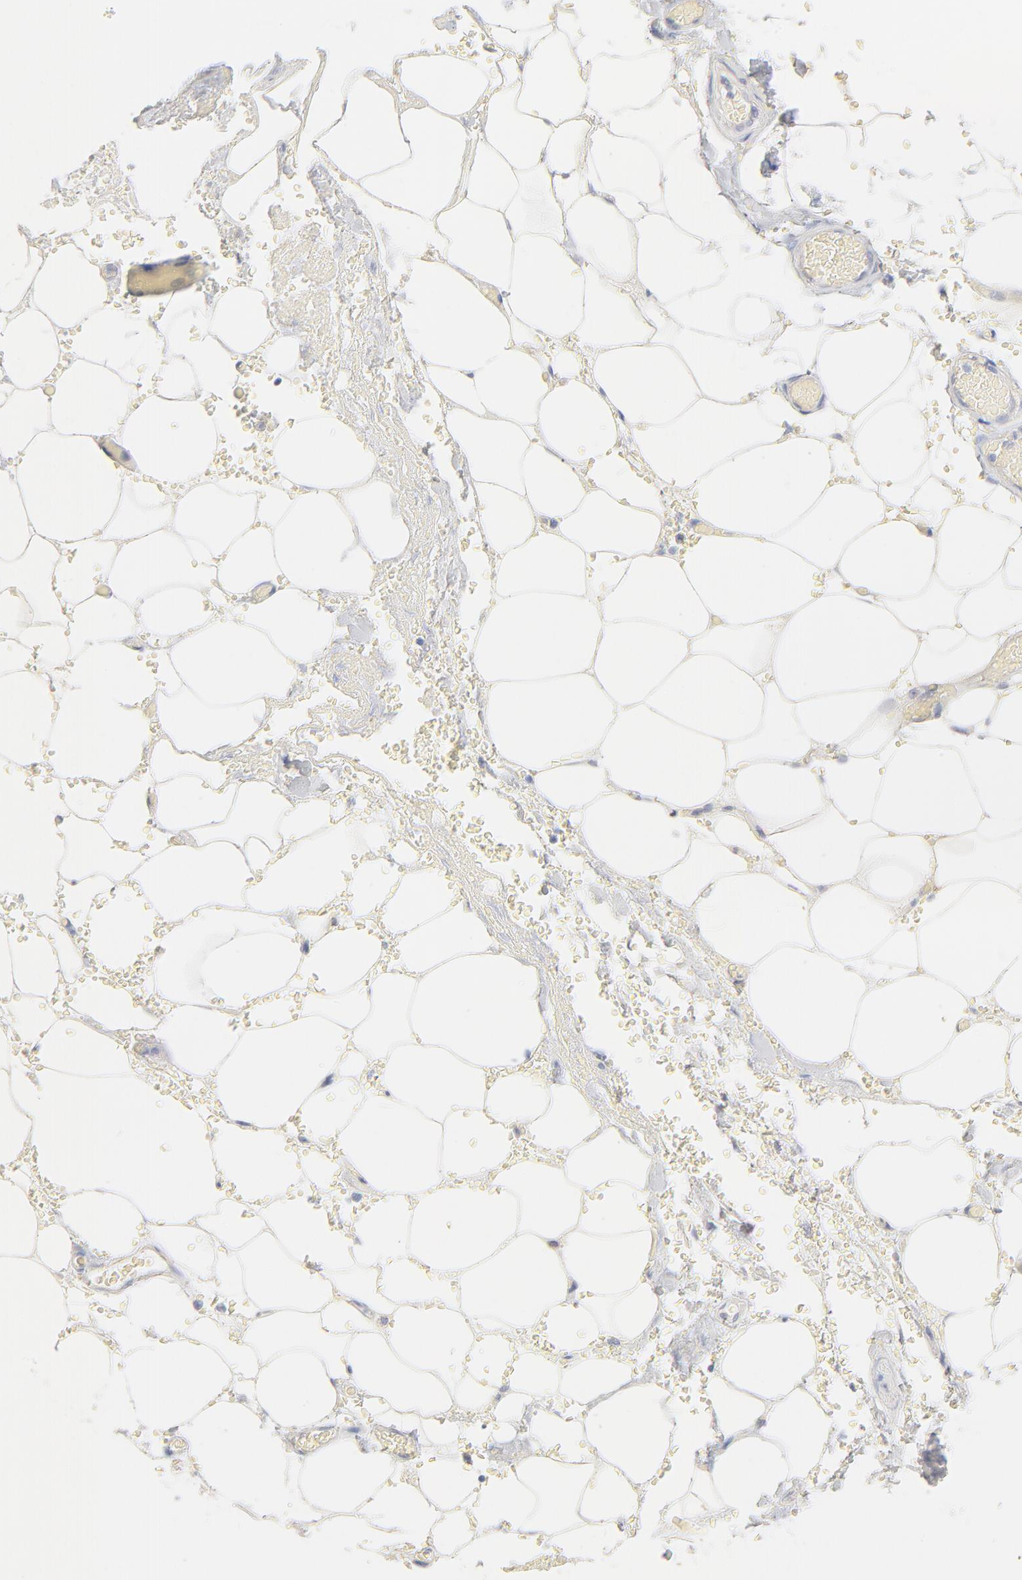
{"staining": {"intensity": "negative", "quantity": "none", "location": "none"}, "tissue": "adipose tissue", "cell_type": "Adipocytes", "image_type": "normal", "snomed": [{"axis": "morphology", "description": "Normal tissue, NOS"}, {"axis": "morphology", "description": "Cholangiocarcinoma"}, {"axis": "topography", "description": "Liver"}, {"axis": "topography", "description": "Peripheral nerve tissue"}], "caption": "There is no significant positivity in adipocytes of adipose tissue. (Stains: DAB (3,3'-diaminobenzidine) IHC with hematoxylin counter stain, Microscopy: brightfield microscopy at high magnification).", "gene": "ONECUT1", "patient": {"sex": "male", "age": 50}}